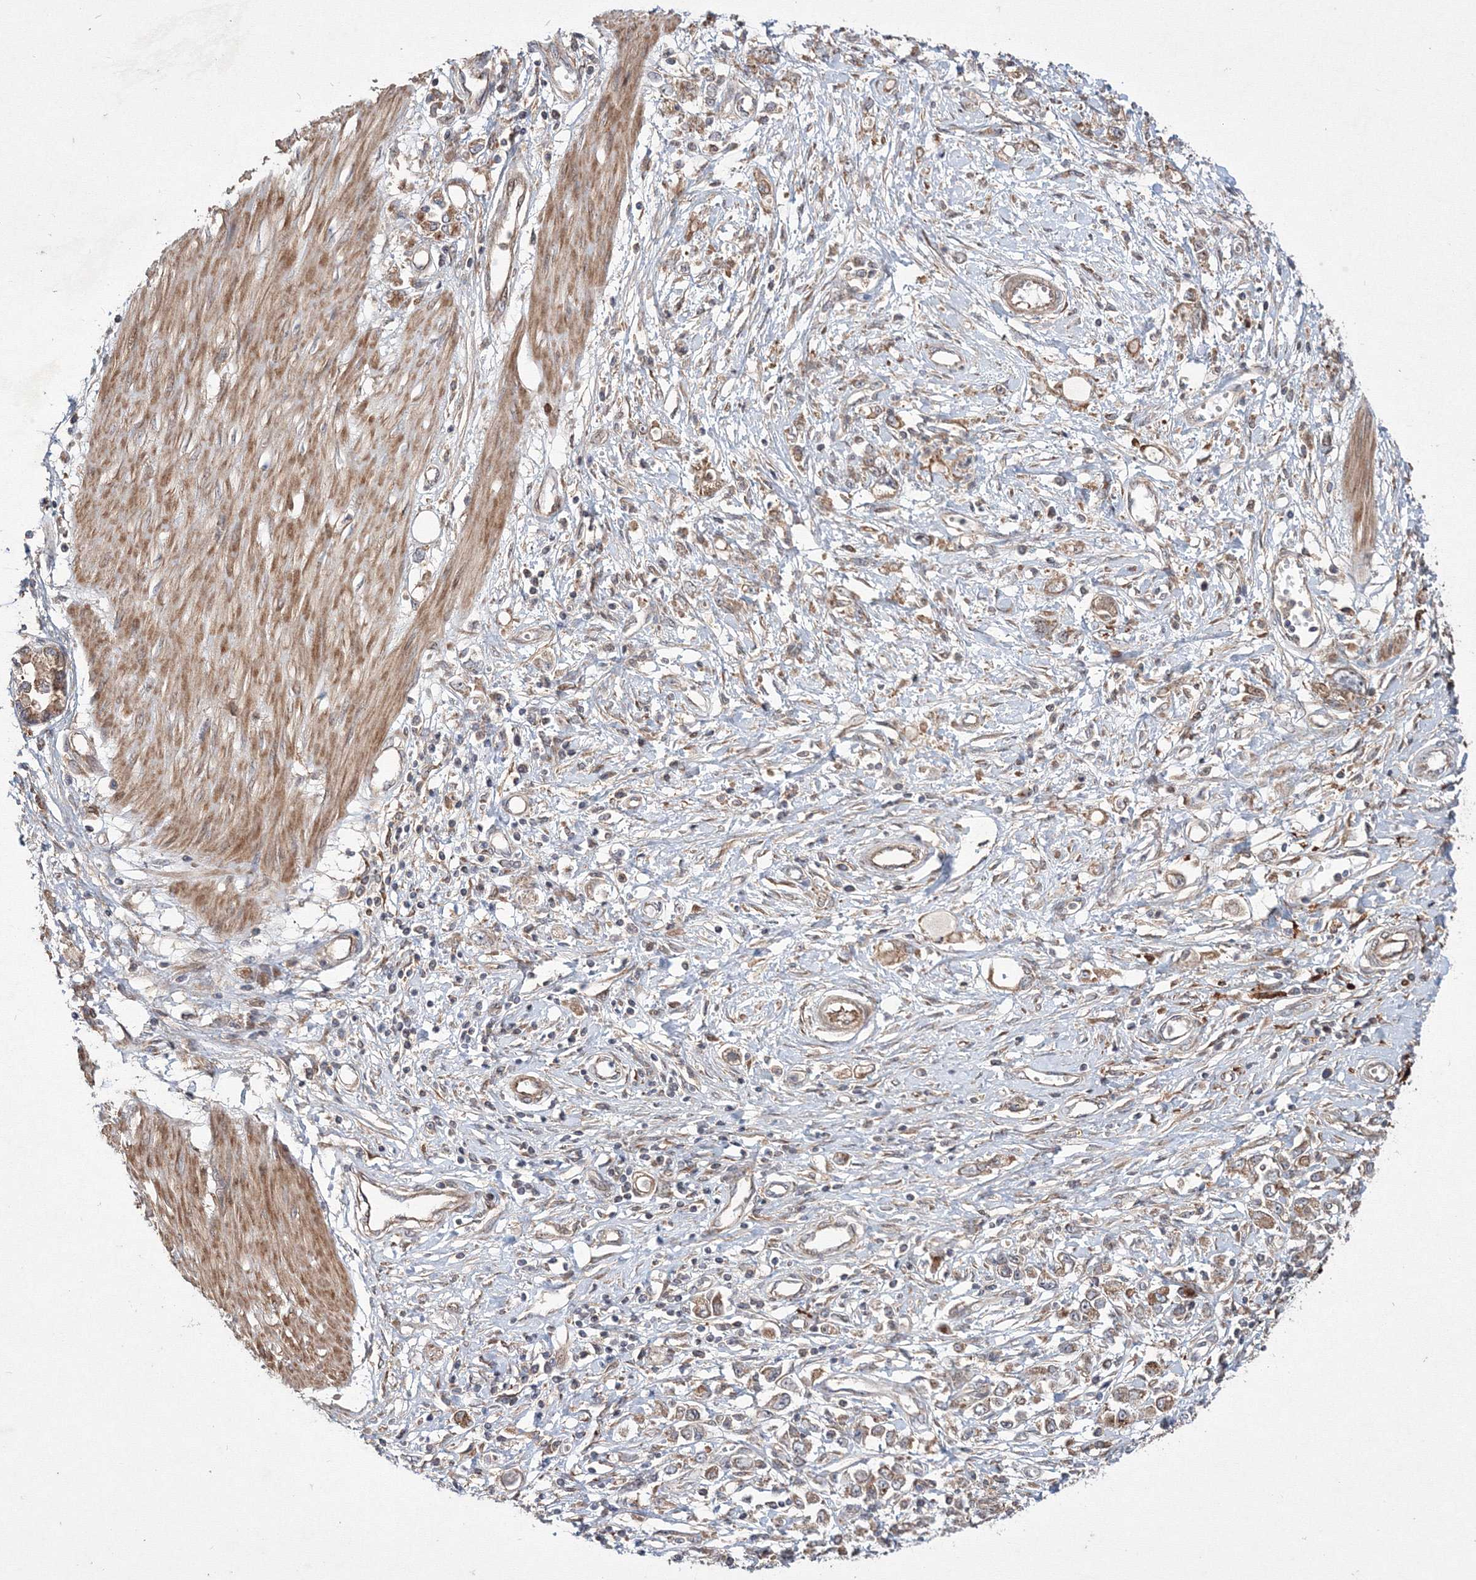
{"staining": {"intensity": "moderate", "quantity": ">75%", "location": "cytoplasmic/membranous"}, "tissue": "stomach cancer", "cell_type": "Tumor cells", "image_type": "cancer", "snomed": [{"axis": "morphology", "description": "Adenocarcinoma, NOS"}, {"axis": "topography", "description": "Stomach"}], "caption": "High-power microscopy captured an IHC histopathology image of adenocarcinoma (stomach), revealing moderate cytoplasmic/membranous staining in about >75% of tumor cells.", "gene": "RANBP3L", "patient": {"sex": "female", "age": 76}}